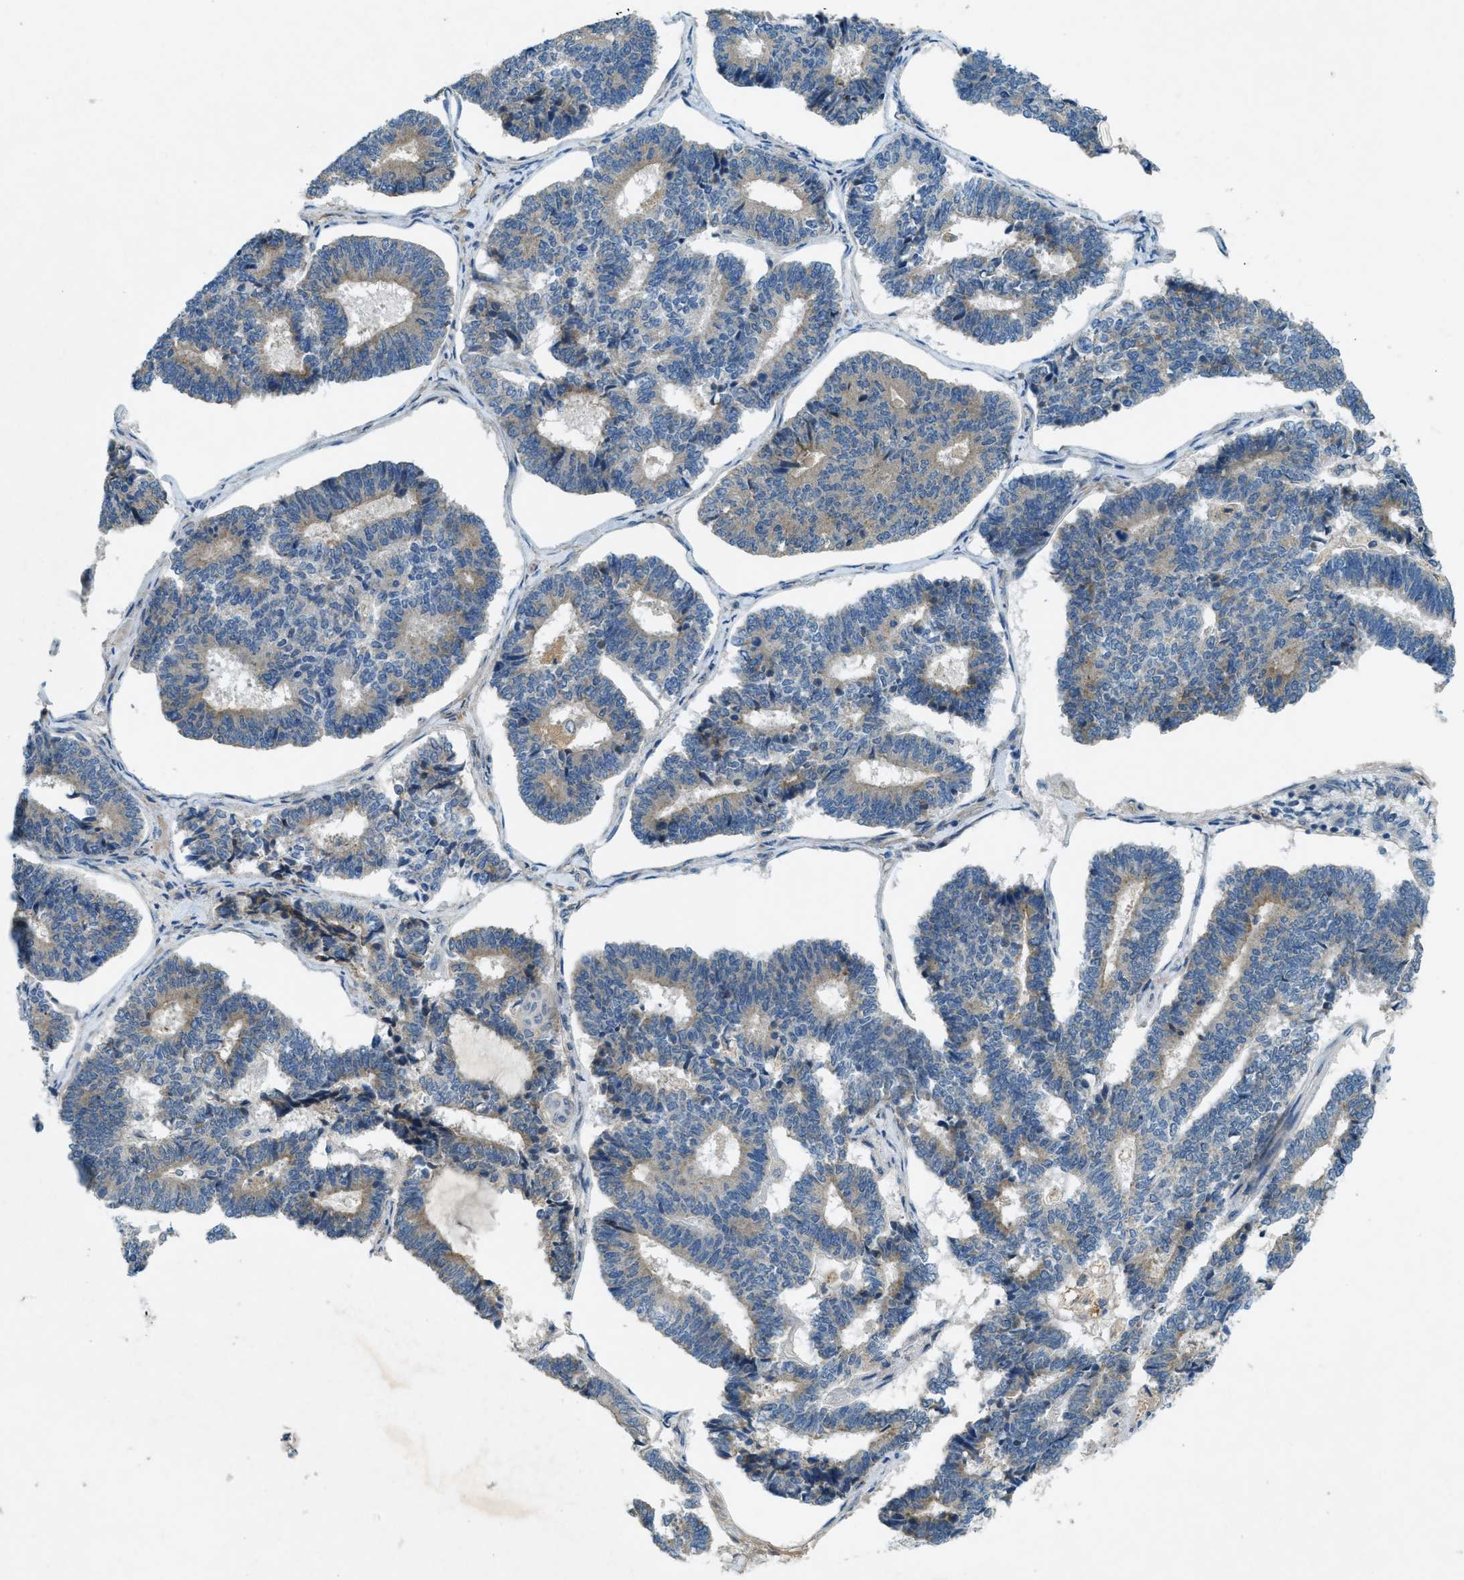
{"staining": {"intensity": "weak", "quantity": "<25%", "location": "cytoplasmic/membranous"}, "tissue": "endometrial cancer", "cell_type": "Tumor cells", "image_type": "cancer", "snomed": [{"axis": "morphology", "description": "Adenocarcinoma, NOS"}, {"axis": "topography", "description": "Endometrium"}], "caption": "Adenocarcinoma (endometrial) stained for a protein using IHC displays no positivity tumor cells.", "gene": "SNX14", "patient": {"sex": "female", "age": 70}}